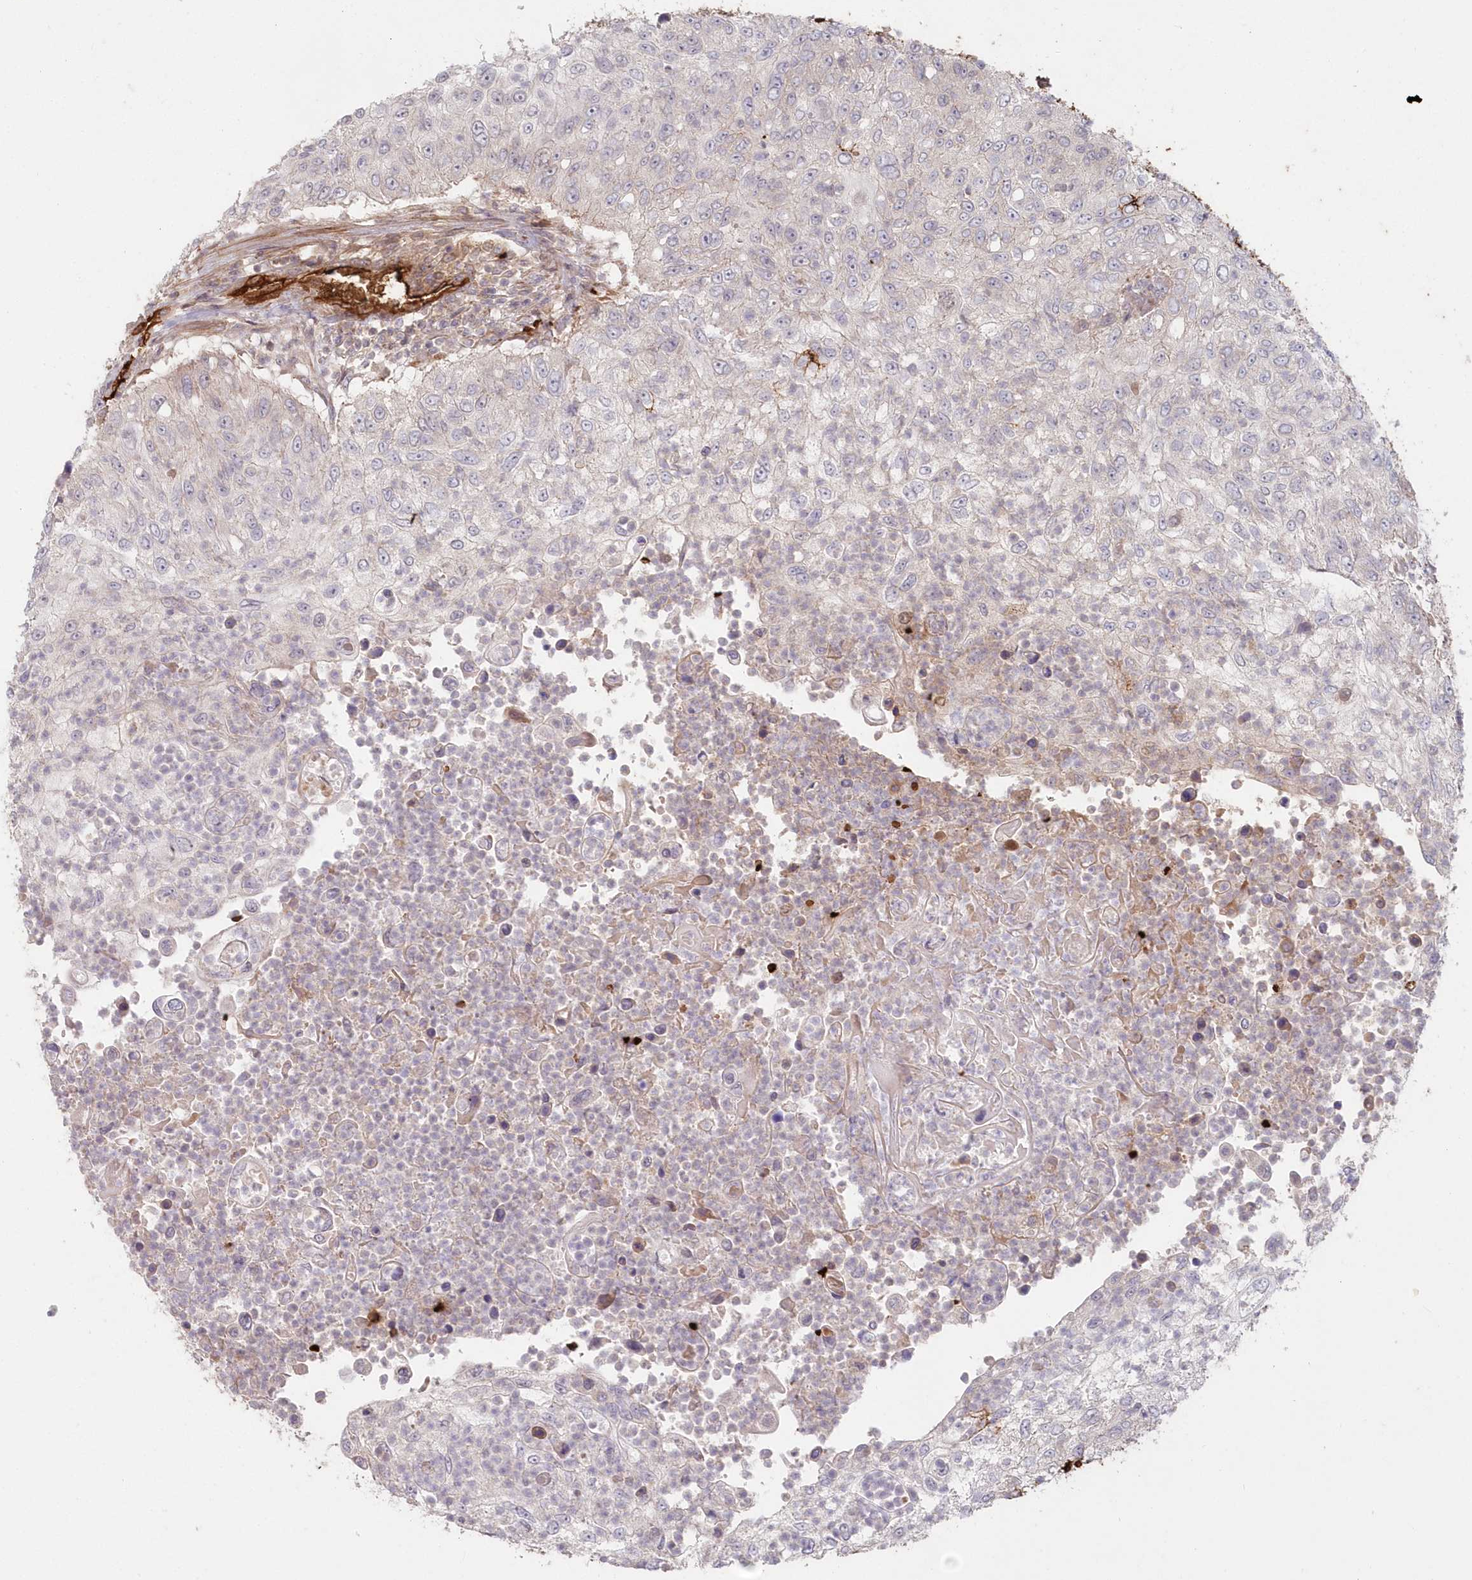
{"staining": {"intensity": "negative", "quantity": "none", "location": "none"}, "tissue": "urothelial cancer", "cell_type": "Tumor cells", "image_type": "cancer", "snomed": [{"axis": "morphology", "description": "Urothelial carcinoma, High grade"}, {"axis": "topography", "description": "Urinary bladder"}], "caption": "High magnification brightfield microscopy of high-grade urothelial carcinoma stained with DAB (3,3'-diaminobenzidine) (brown) and counterstained with hematoxylin (blue): tumor cells show no significant staining.", "gene": "SERINC1", "patient": {"sex": "female", "age": 60}}